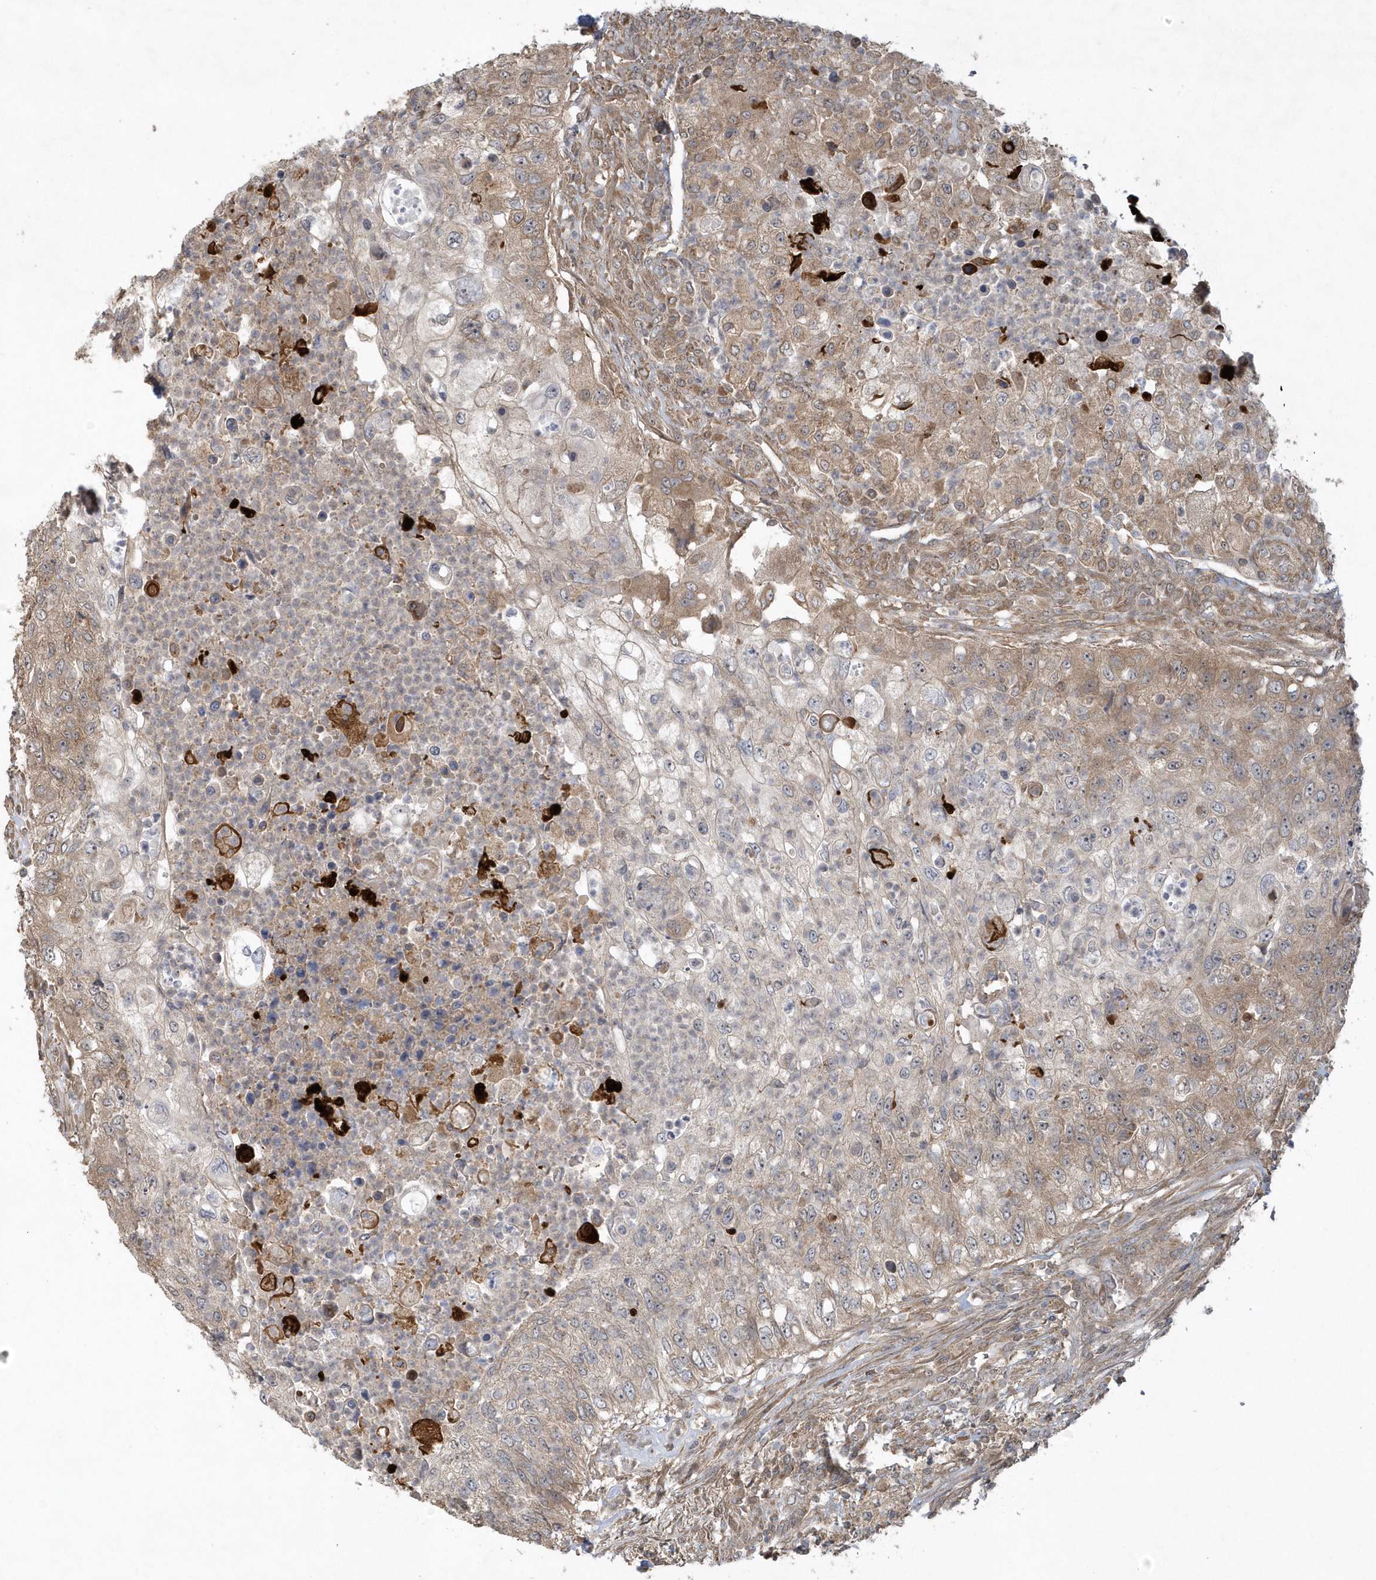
{"staining": {"intensity": "weak", "quantity": "25%-75%", "location": "cytoplasmic/membranous"}, "tissue": "urothelial cancer", "cell_type": "Tumor cells", "image_type": "cancer", "snomed": [{"axis": "morphology", "description": "Urothelial carcinoma, High grade"}, {"axis": "topography", "description": "Urinary bladder"}], "caption": "Human urothelial cancer stained with a brown dye reveals weak cytoplasmic/membranous positive expression in about 25%-75% of tumor cells.", "gene": "THG1L", "patient": {"sex": "female", "age": 60}}